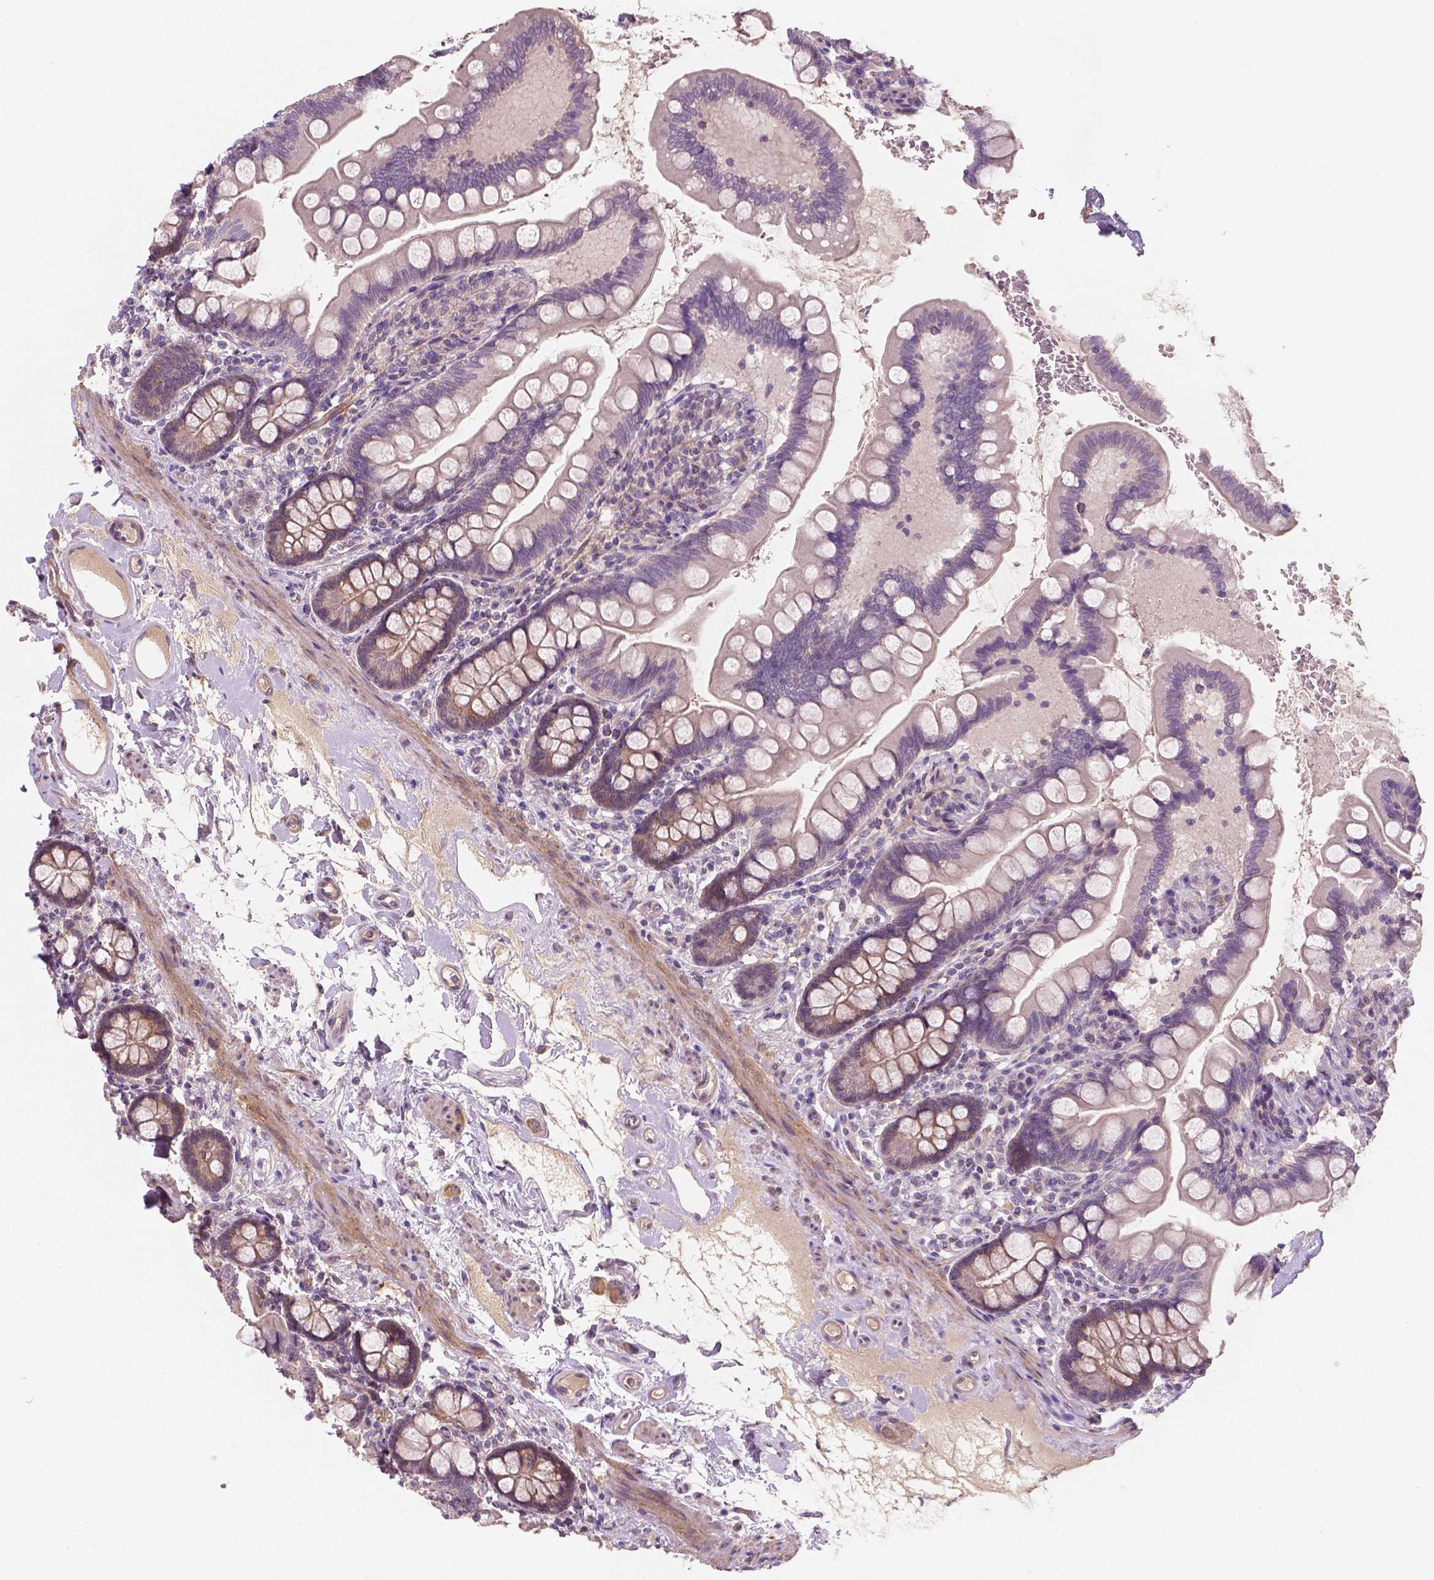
{"staining": {"intensity": "weak", "quantity": "25%-75%", "location": "cytoplasmic/membranous"}, "tissue": "small intestine", "cell_type": "Glandular cells", "image_type": "normal", "snomed": [{"axis": "morphology", "description": "Normal tissue, NOS"}, {"axis": "topography", "description": "Small intestine"}], "caption": "Glandular cells demonstrate low levels of weak cytoplasmic/membranous positivity in approximately 25%-75% of cells in benign human small intestine.", "gene": "LSM14B", "patient": {"sex": "female", "age": 56}}